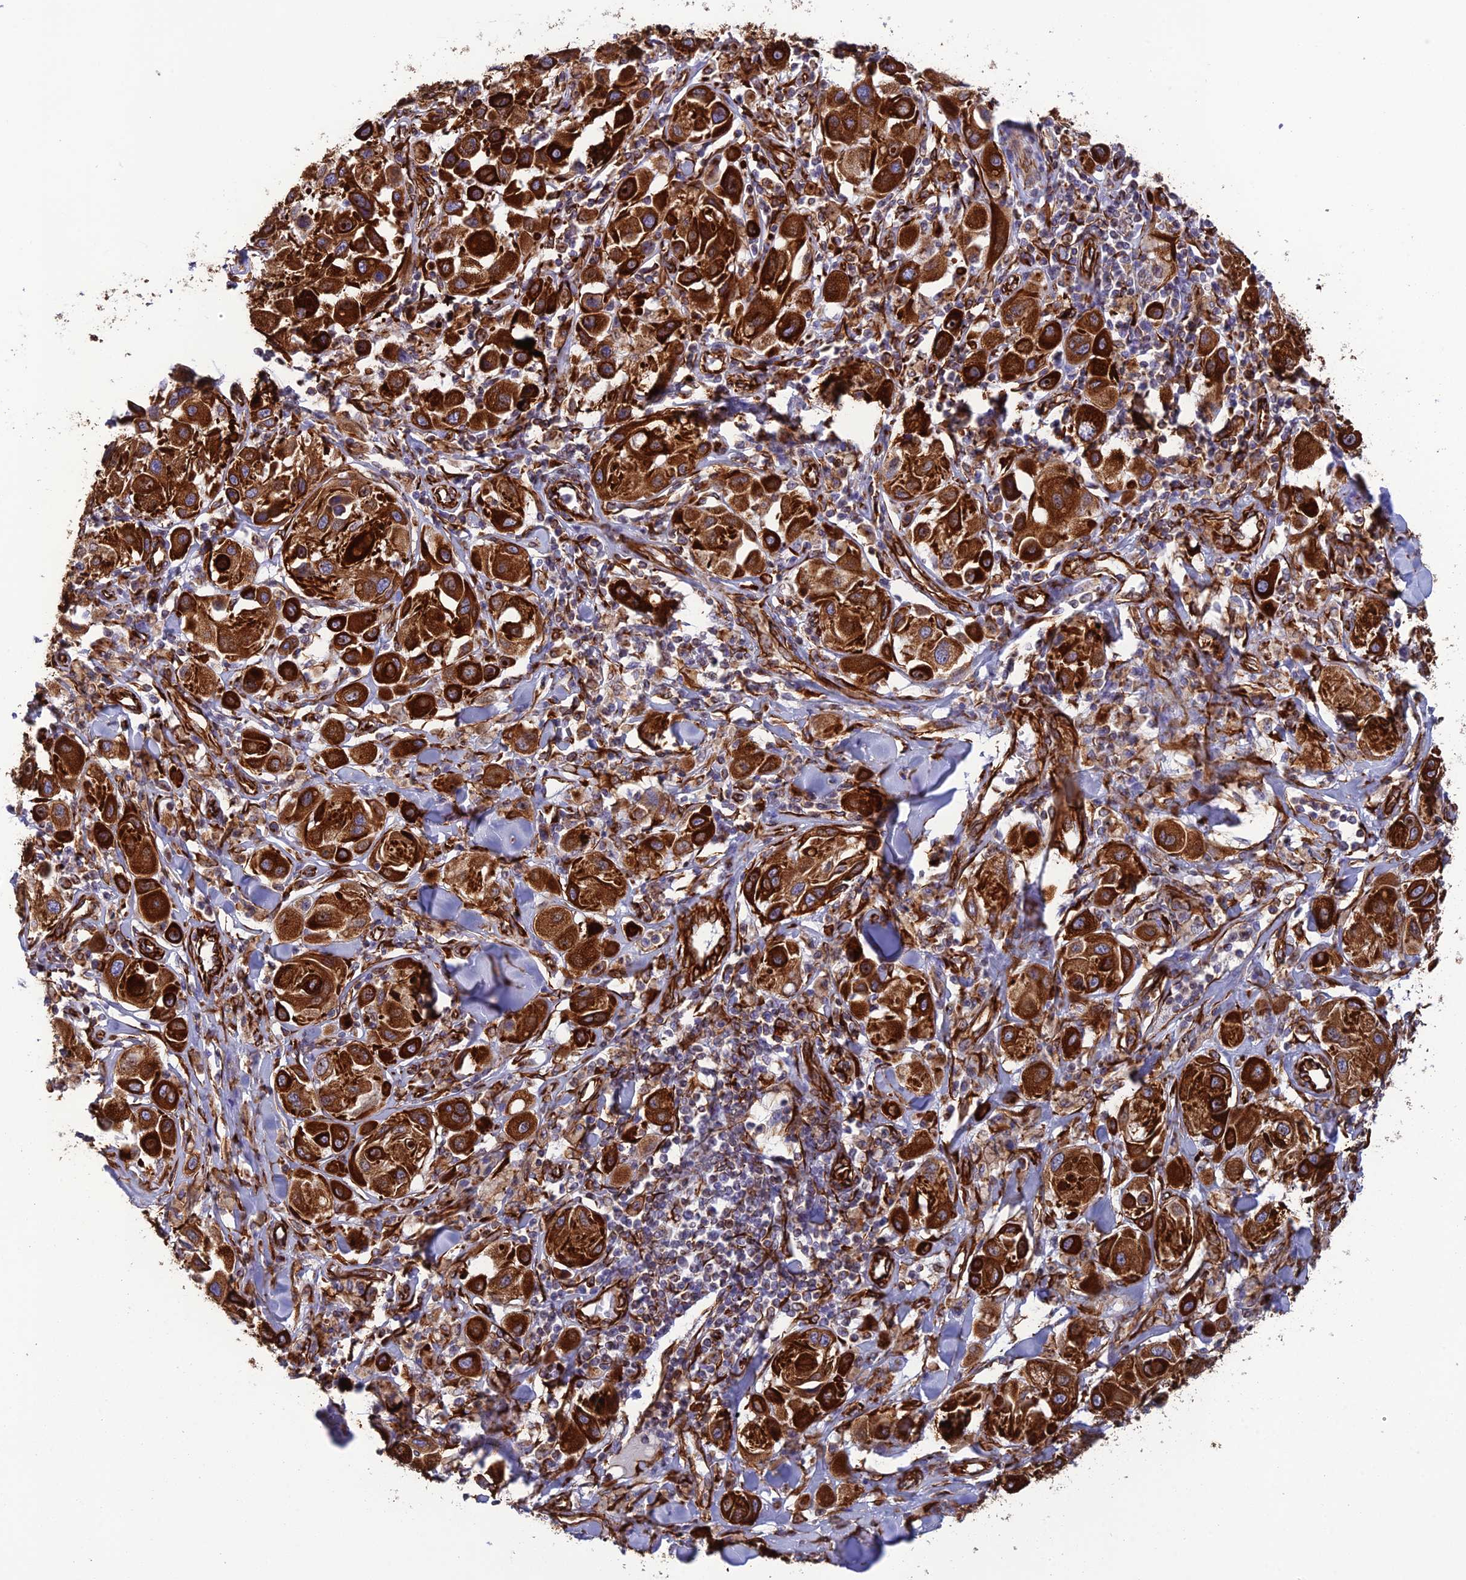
{"staining": {"intensity": "strong", "quantity": ">75%", "location": "cytoplasmic/membranous"}, "tissue": "melanoma", "cell_type": "Tumor cells", "image_type": "cancer", "snomed": [{"axis": "morphology", "description": "Malignant melanoma, Metastatic site"}, {"axis": "topography", "description": "Skin"}], "caption": "There is high levels of strong cytoplasmic/membranous positivity in tumor cells of melanoma, as demonstrated by immunohistochemical staining (brown color).", "gene": "FBXL20", "patient": {"sex": "male", "age": 41}}